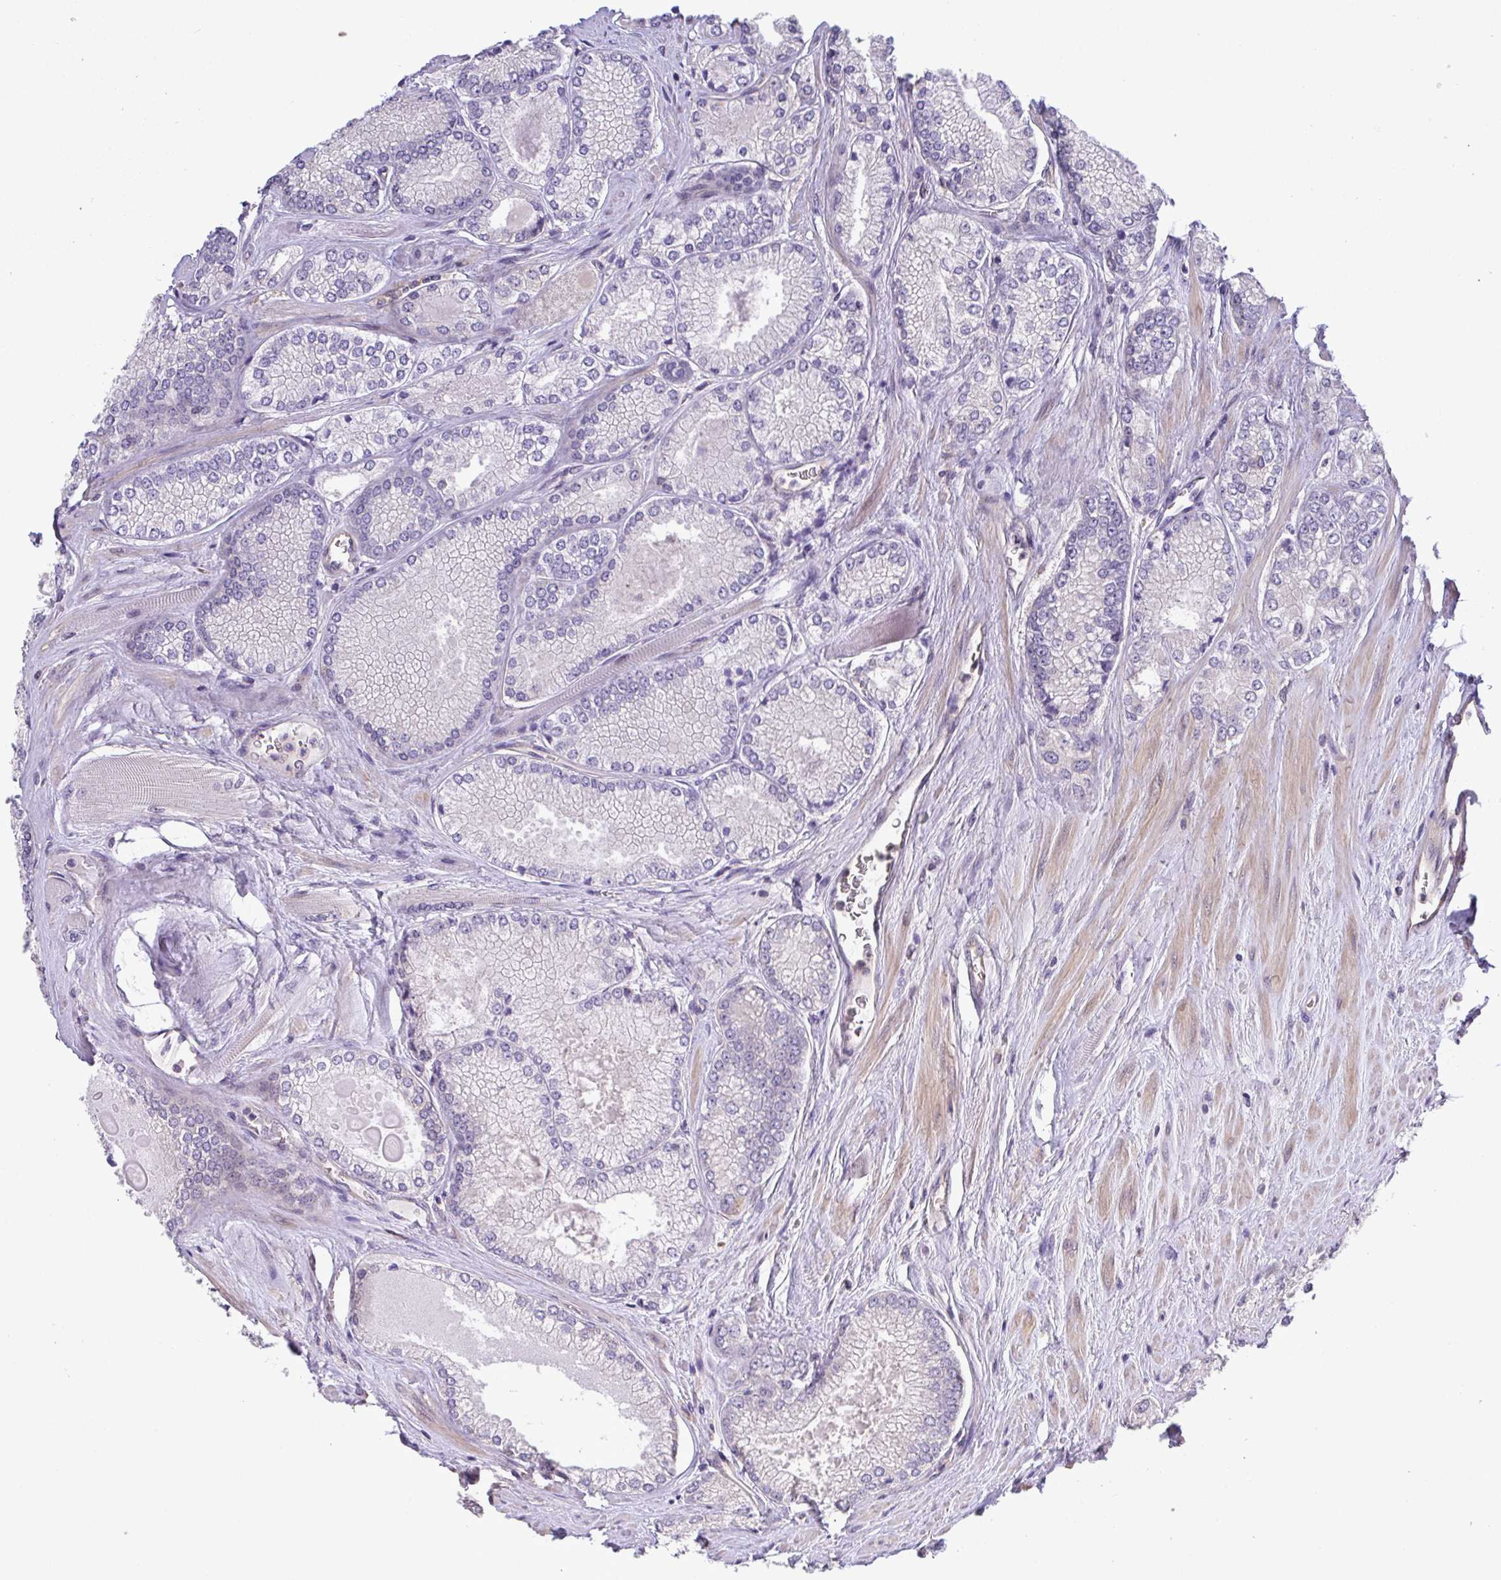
{"staining": {"intensity": "negative", "quantity": "none", "location": "none"}, "tissue": "prostate cancer", "cell_type": "Tumor cells", "image_type": "cancer", "snomed": [{"axis": "morphology", "description": "Adenocarcinoma, Low grade"}, {"axis": "topography", "description": "Prostate"}], "caption": "IHC of prostate cancer (adenocarcinoma (low-grade)) displays no expression in tumor cells. The staining is performed using DAB brown chromogen with nuclei counter-stained in using hematoxylin.", "gene": "EEF1AKMT1", "patient": {"sex": "male", "age": 67}}